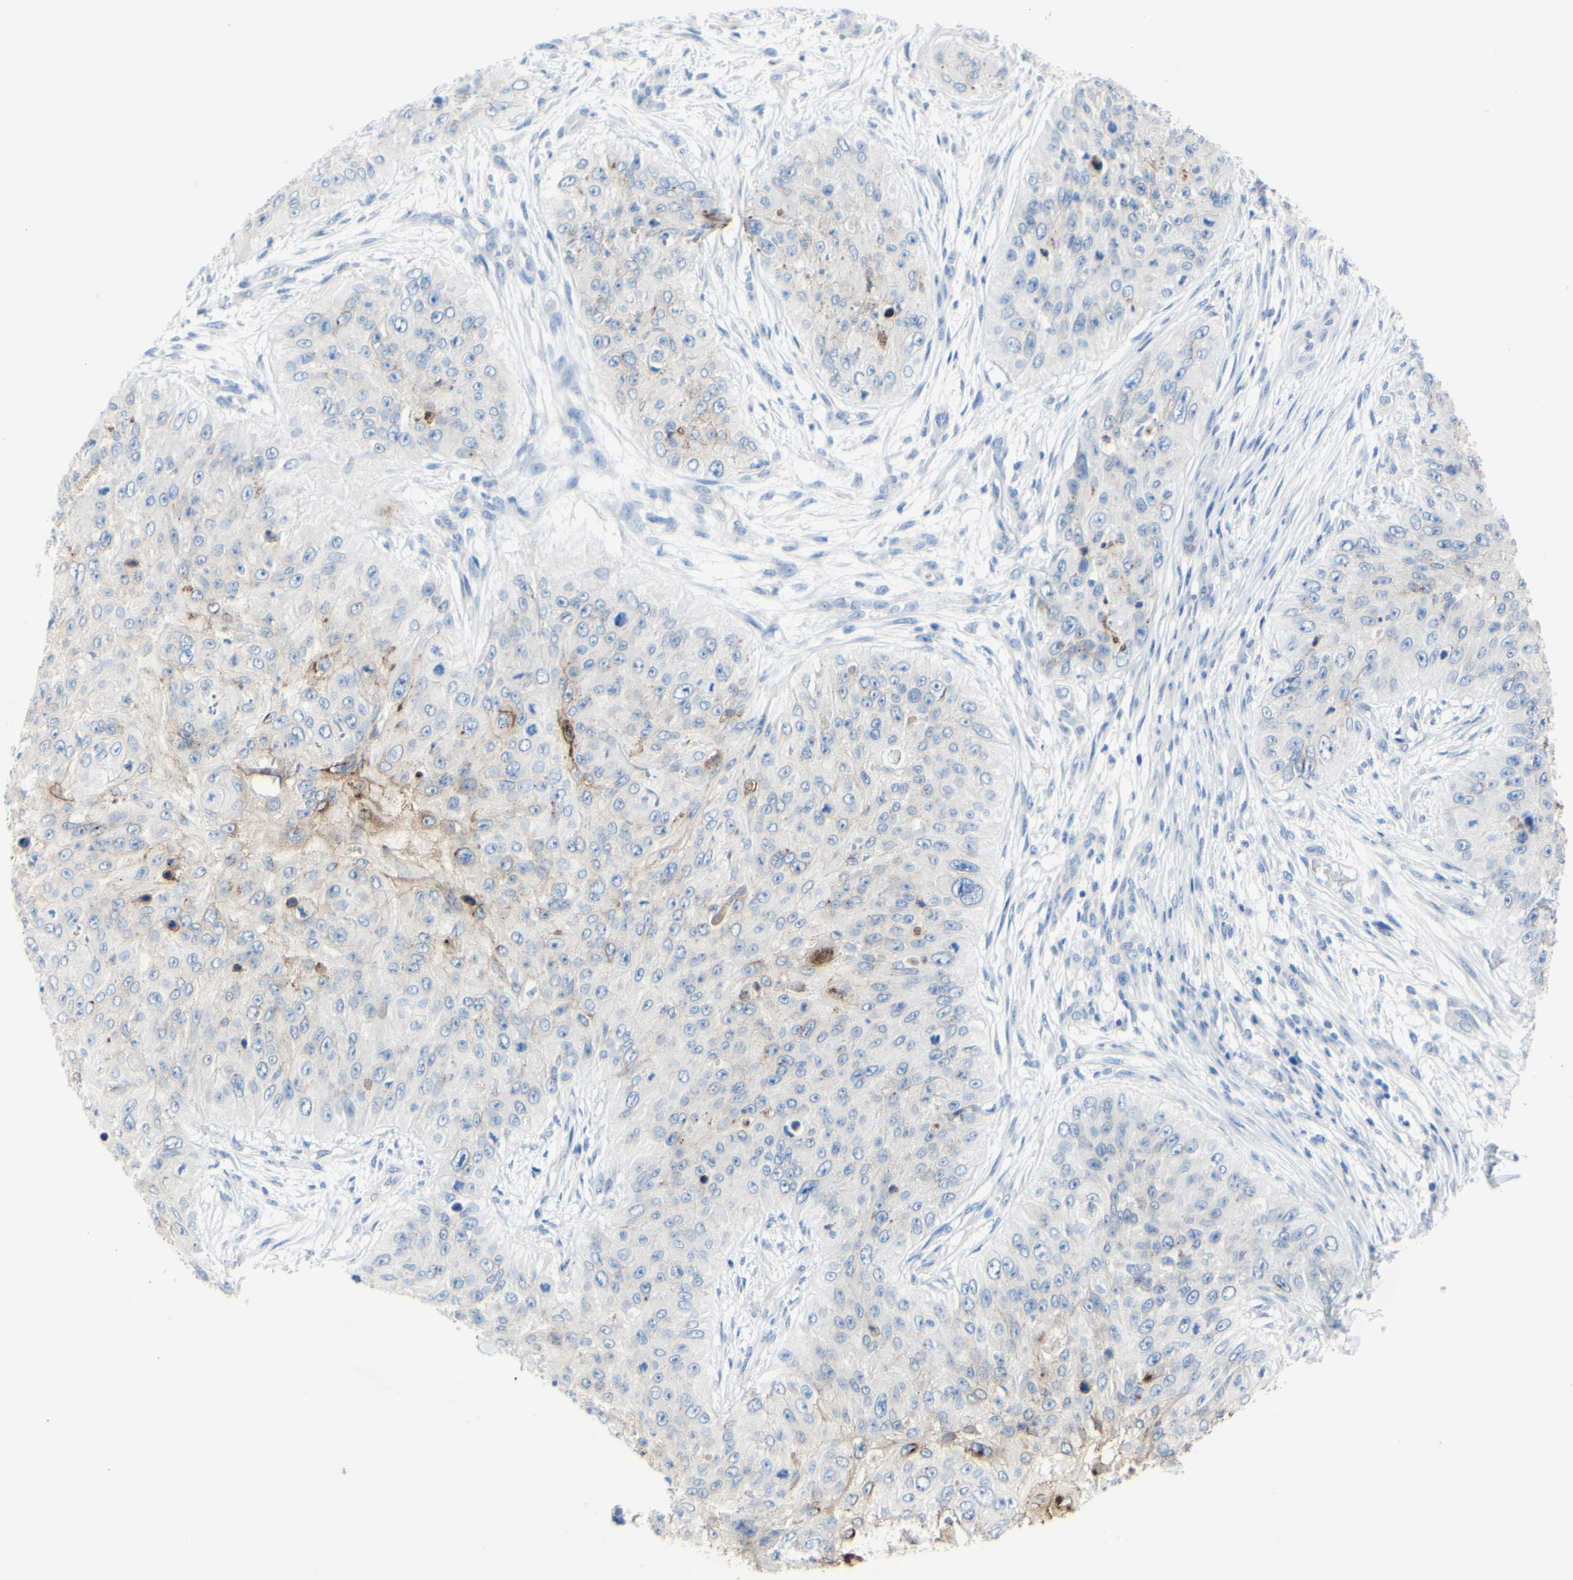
{"staining": {"intensity": "moderate", "quantity": "<25%", "location": "cytoplasmic/membranous"}, "tissue": "skin cancer", "cell_type": "Tumor cells", "image_type": "cancer", "snomed": [{"axis": "morphology", "description": "Squamous cell carcinoma, NOS"}, {"axis": "topography", "description": "Skin"}], "caption": "An image of human skin squamous cell carcinoma stained for a protein exhibits moderate cytoplasmic/membranous brown staining in tumor cells.", "gene": "DSC2", "patient": {"sex": "female", "age": 80}}